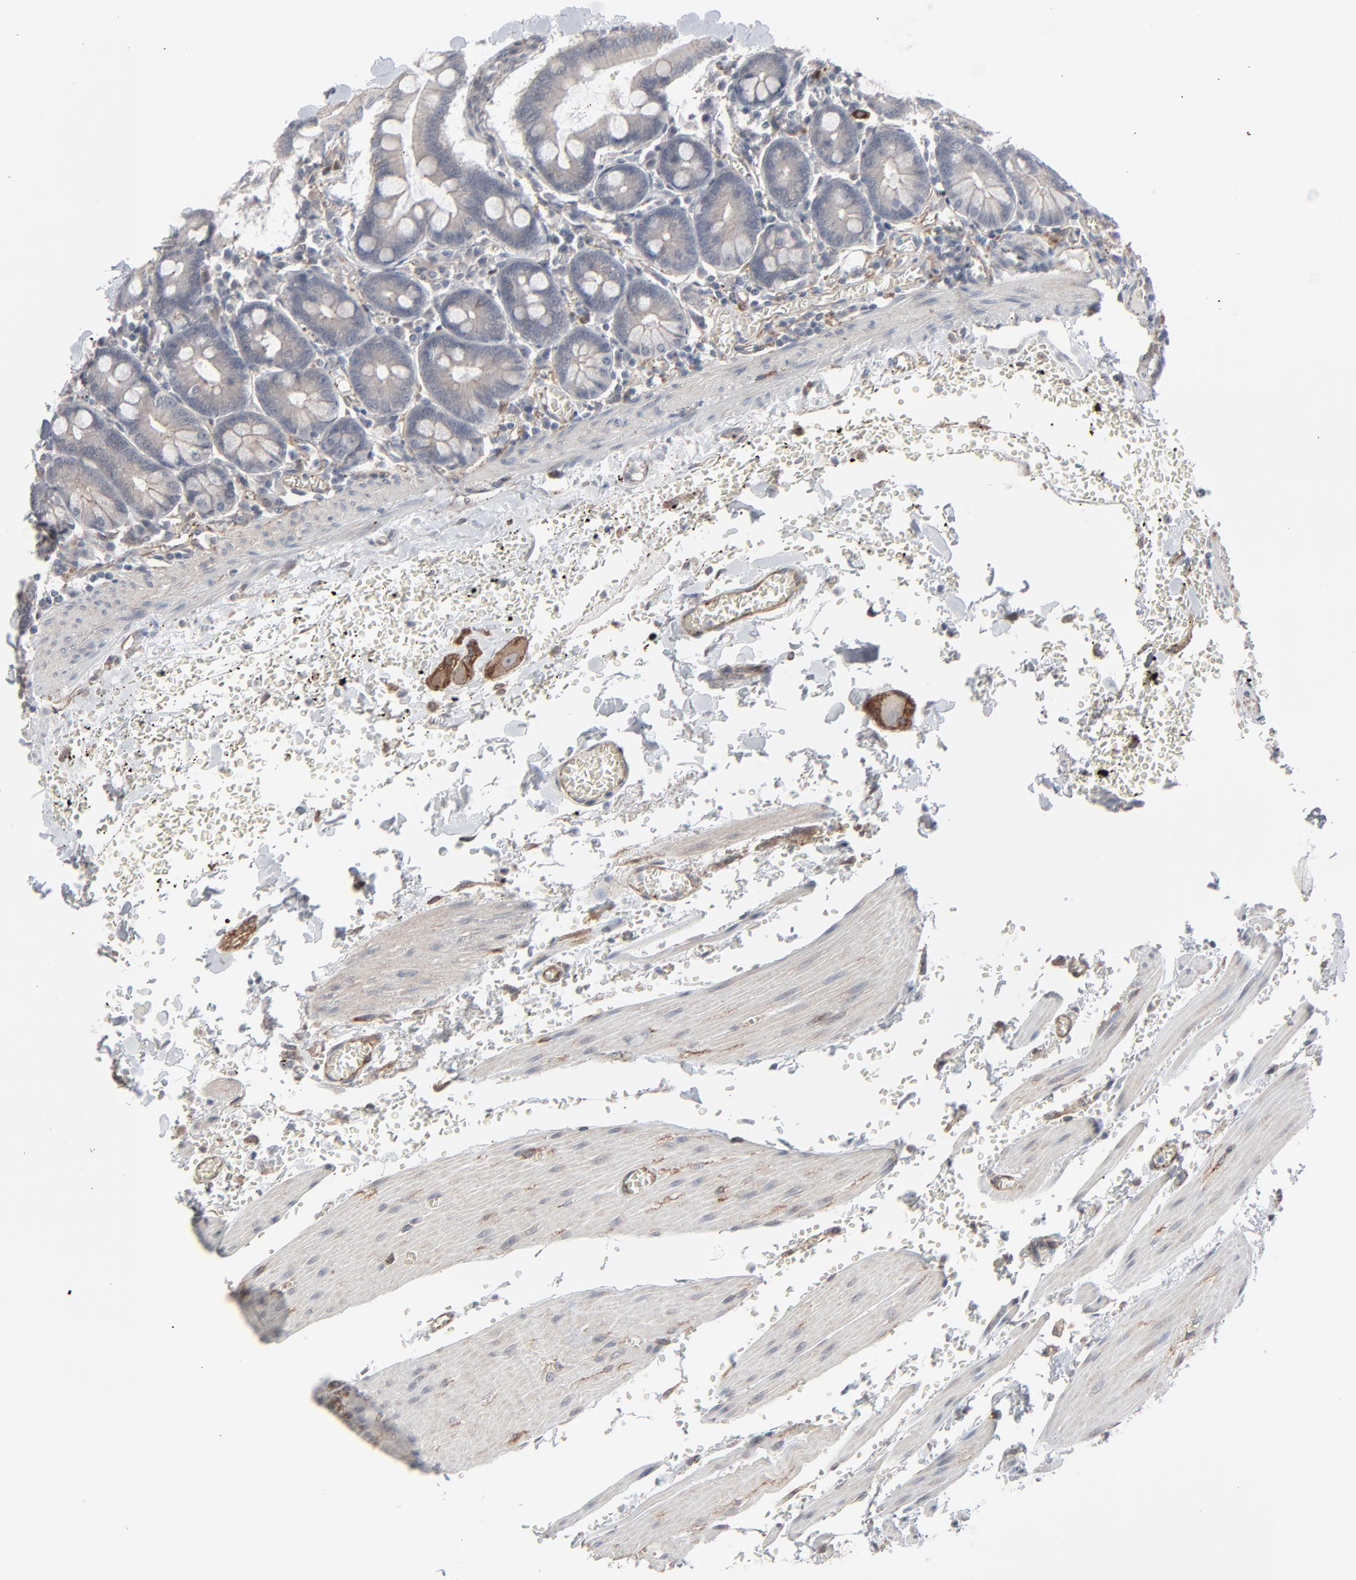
{"staining": {"intensity": "weak", "quantity": "25%-75%", "location": "cytoplasmic/membranous"}, "tissue": "small intestine", "cell_type": "Glandular cells", "image_type": "normal", "snomed": [{"axis": "morphology", "description": "Normal tissue, NOS"}, {"axis": "topography", "description": "Small intestine"}], "caption": "Immunohistochemical staining of unremarkable small intestine exhibits low levels of weak cytoplasmic/membranous expression in approximately 25%-75% of glandular cells. (DAB (3,3'-diaminobenzidine) IHC with brightfield microscopy, high magnification).", "gene": "CTNND1", "patient": {"sex": "male", "age": 71}}